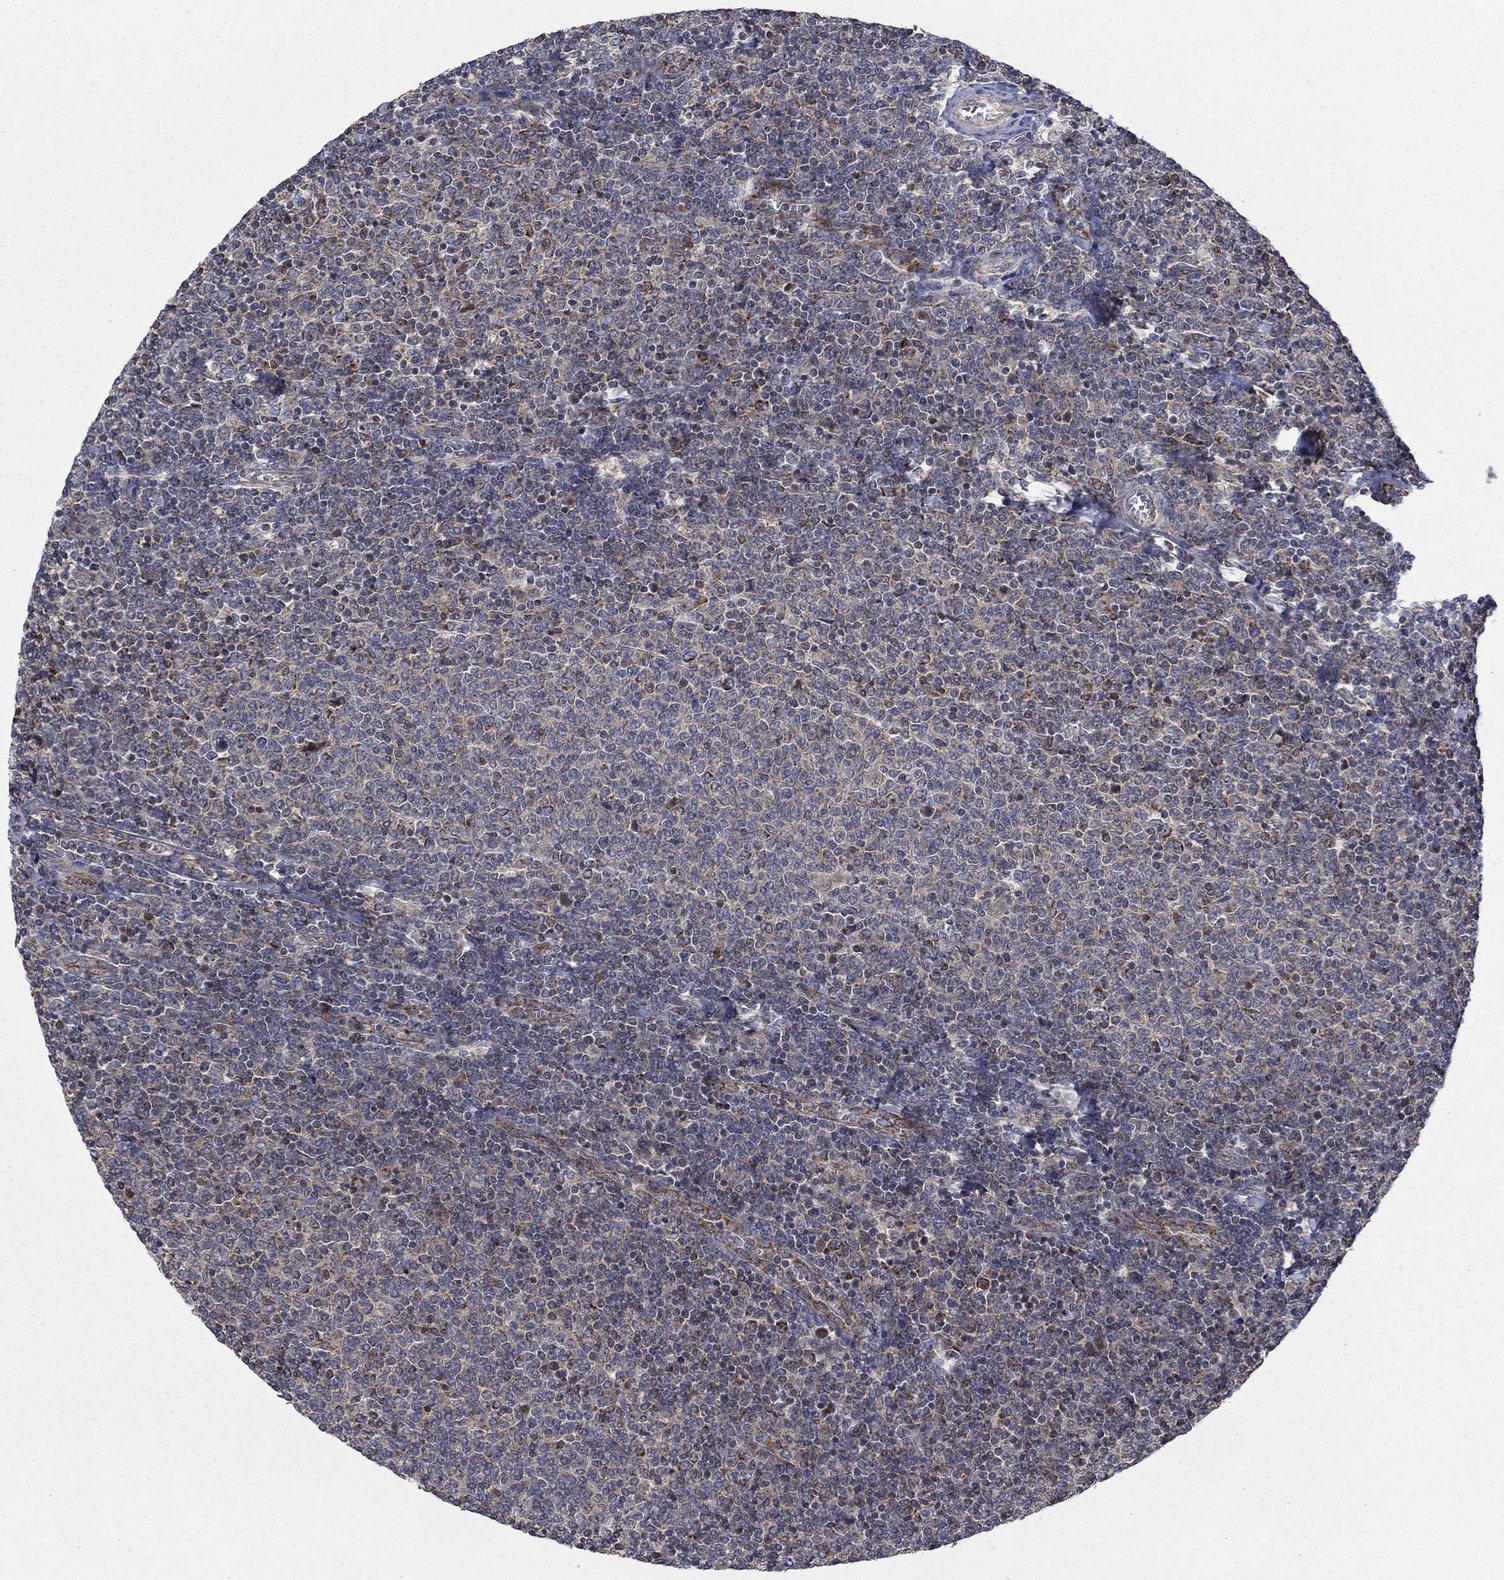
{"staining": {"intensity": "moderate", "quantity": "<25%", "location": "cytoplasmic/membranous"}, "tissue": "lymphoma", "cell_type": "Tumor cells", "image_type": "cancer", "snomed": [{"axis": "morphology", "description": "Malignant lymphoma, non-Hodgkin's type, Low grade"}, {"axis": "topography", "description": "Lymph node"}], "caption": "The photomicrograph shows staining of lymphoma, revealing moderate cytoplasmic/membranous protein expression (brown color) within tumor cells.", "gene": "NME7", "patient": {"sex": "male", "age": 52}}